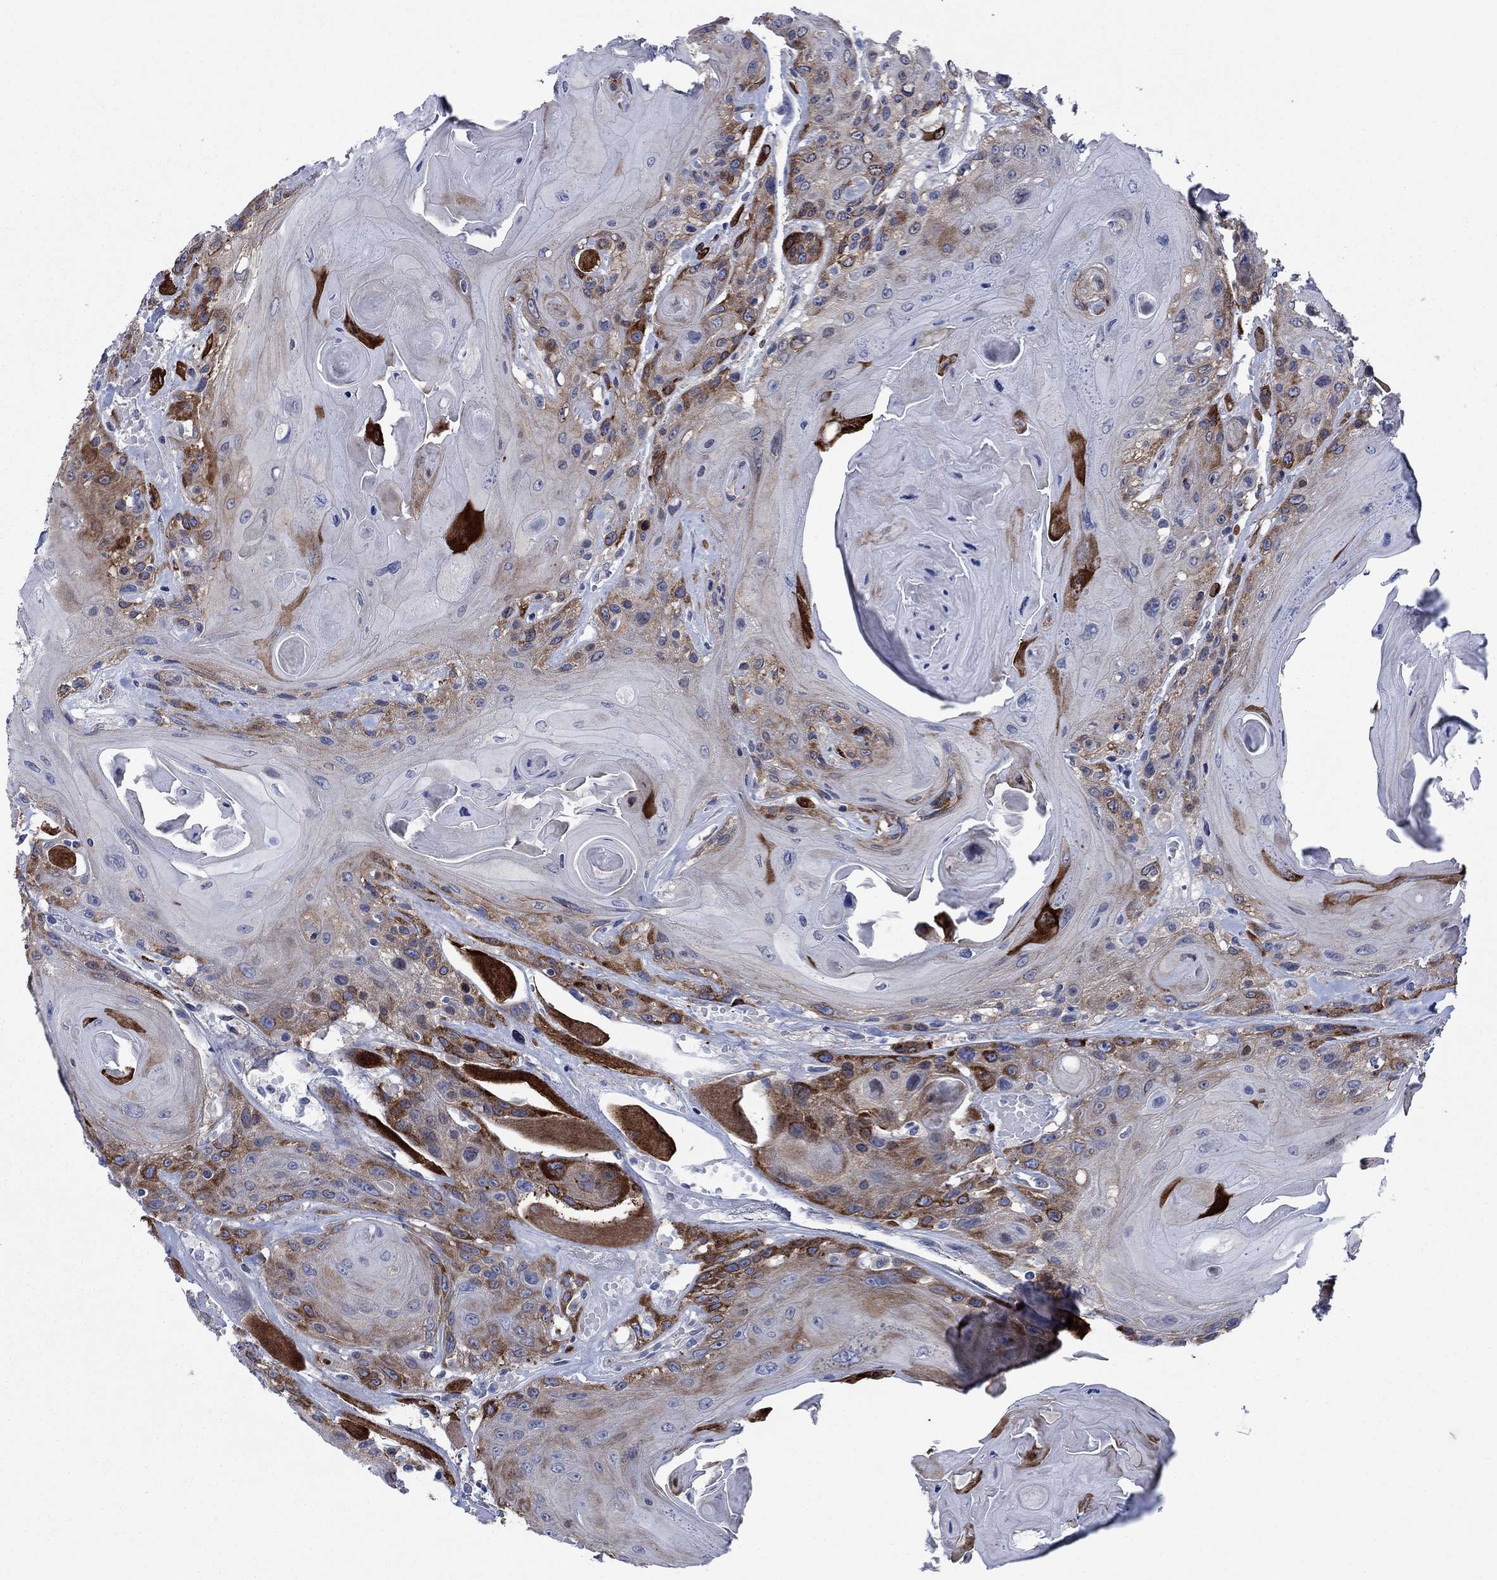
{"staining": {"intensity": "strong", "quantity": "<25%", "location": "cytoplasmic/membranous"}, "tissue": "head and neck cancer", "cell_type": "Tumor cells", "image_type": "cancer", "snomed": [{"axis": "morphology", "description": "Squamous cell carcinoma, NOS"}, {"axis": "topography", "description": "Head-Neck"}], "caption": "DAB (3,3'-diaminobenzidine) immunohistochemical staining of head and neck squamous cell carcinoma shows strong cytoplasmic/membranous protein staining in about <25% of tumor cells. (Stains: DAB (3,3'-diaminobenzidine) in brown, nuclei in blue, Microscopy: brightfield microscopy at high magnification).", "gene": "FXR1", "patient": {"sex": "female", "age": 59}}